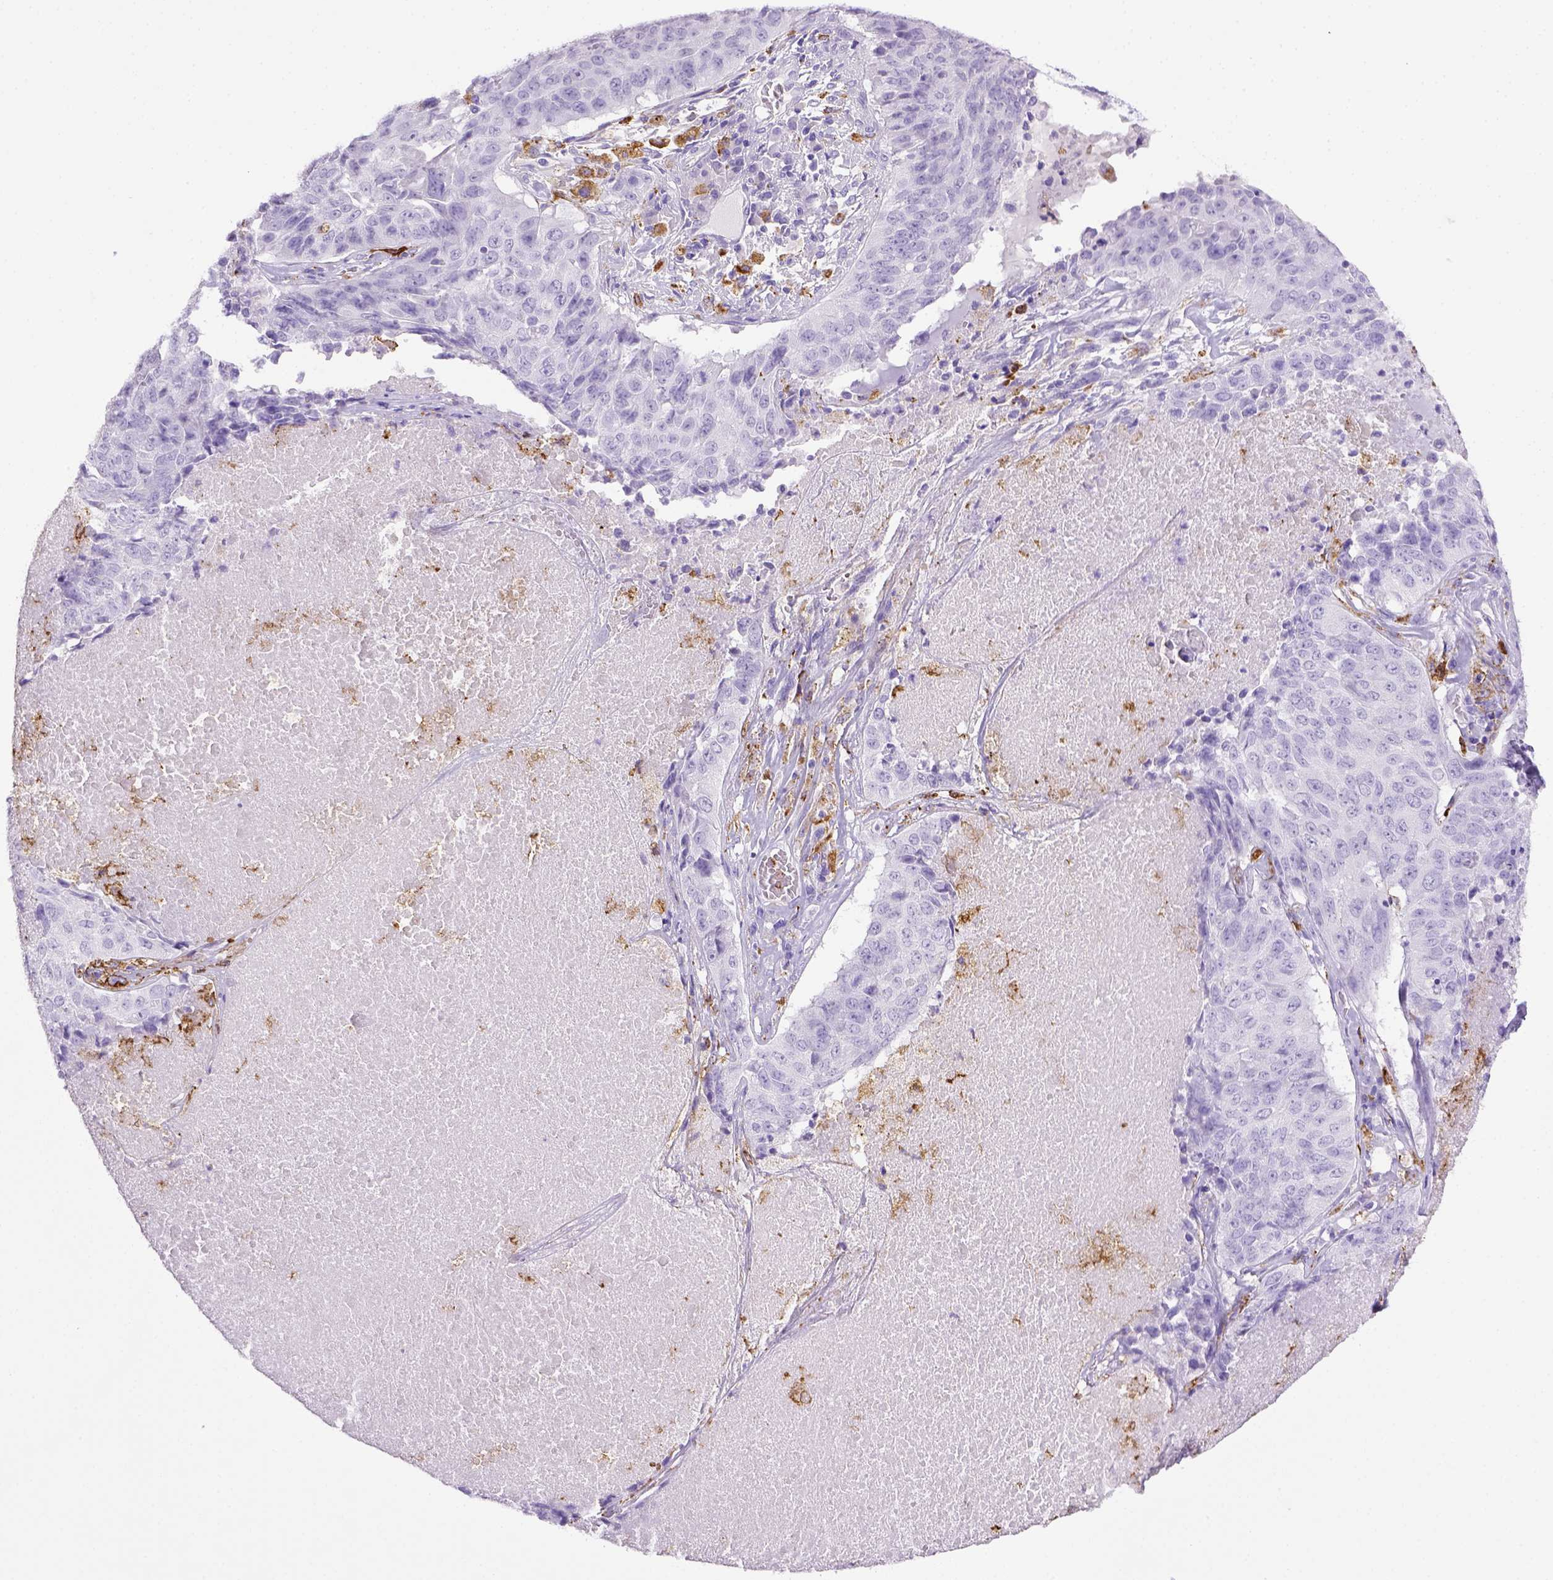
{"staining": {"intensity": "negative", "quantity": "none", "location": "none"}, "tissue": "lung cancer", "cell_type": "Tumor cells", "image_type": "cancer", "snomed": [{"axis": "morphology", "description": "Normal tissue, NOS"}, {"axis": "morphology", "description": "Squamous cell carcinoma, NOS"}, {"axis": "topography", "description": "Bronchus"}, {"axis": "topography", "description": "Lung"}], "caption": "Lung cancer stained for a protein using immunohistochemistry displays no expression tumor cells.", "gene": "CD68", "patient": {"sex": "male", "age": 64}}